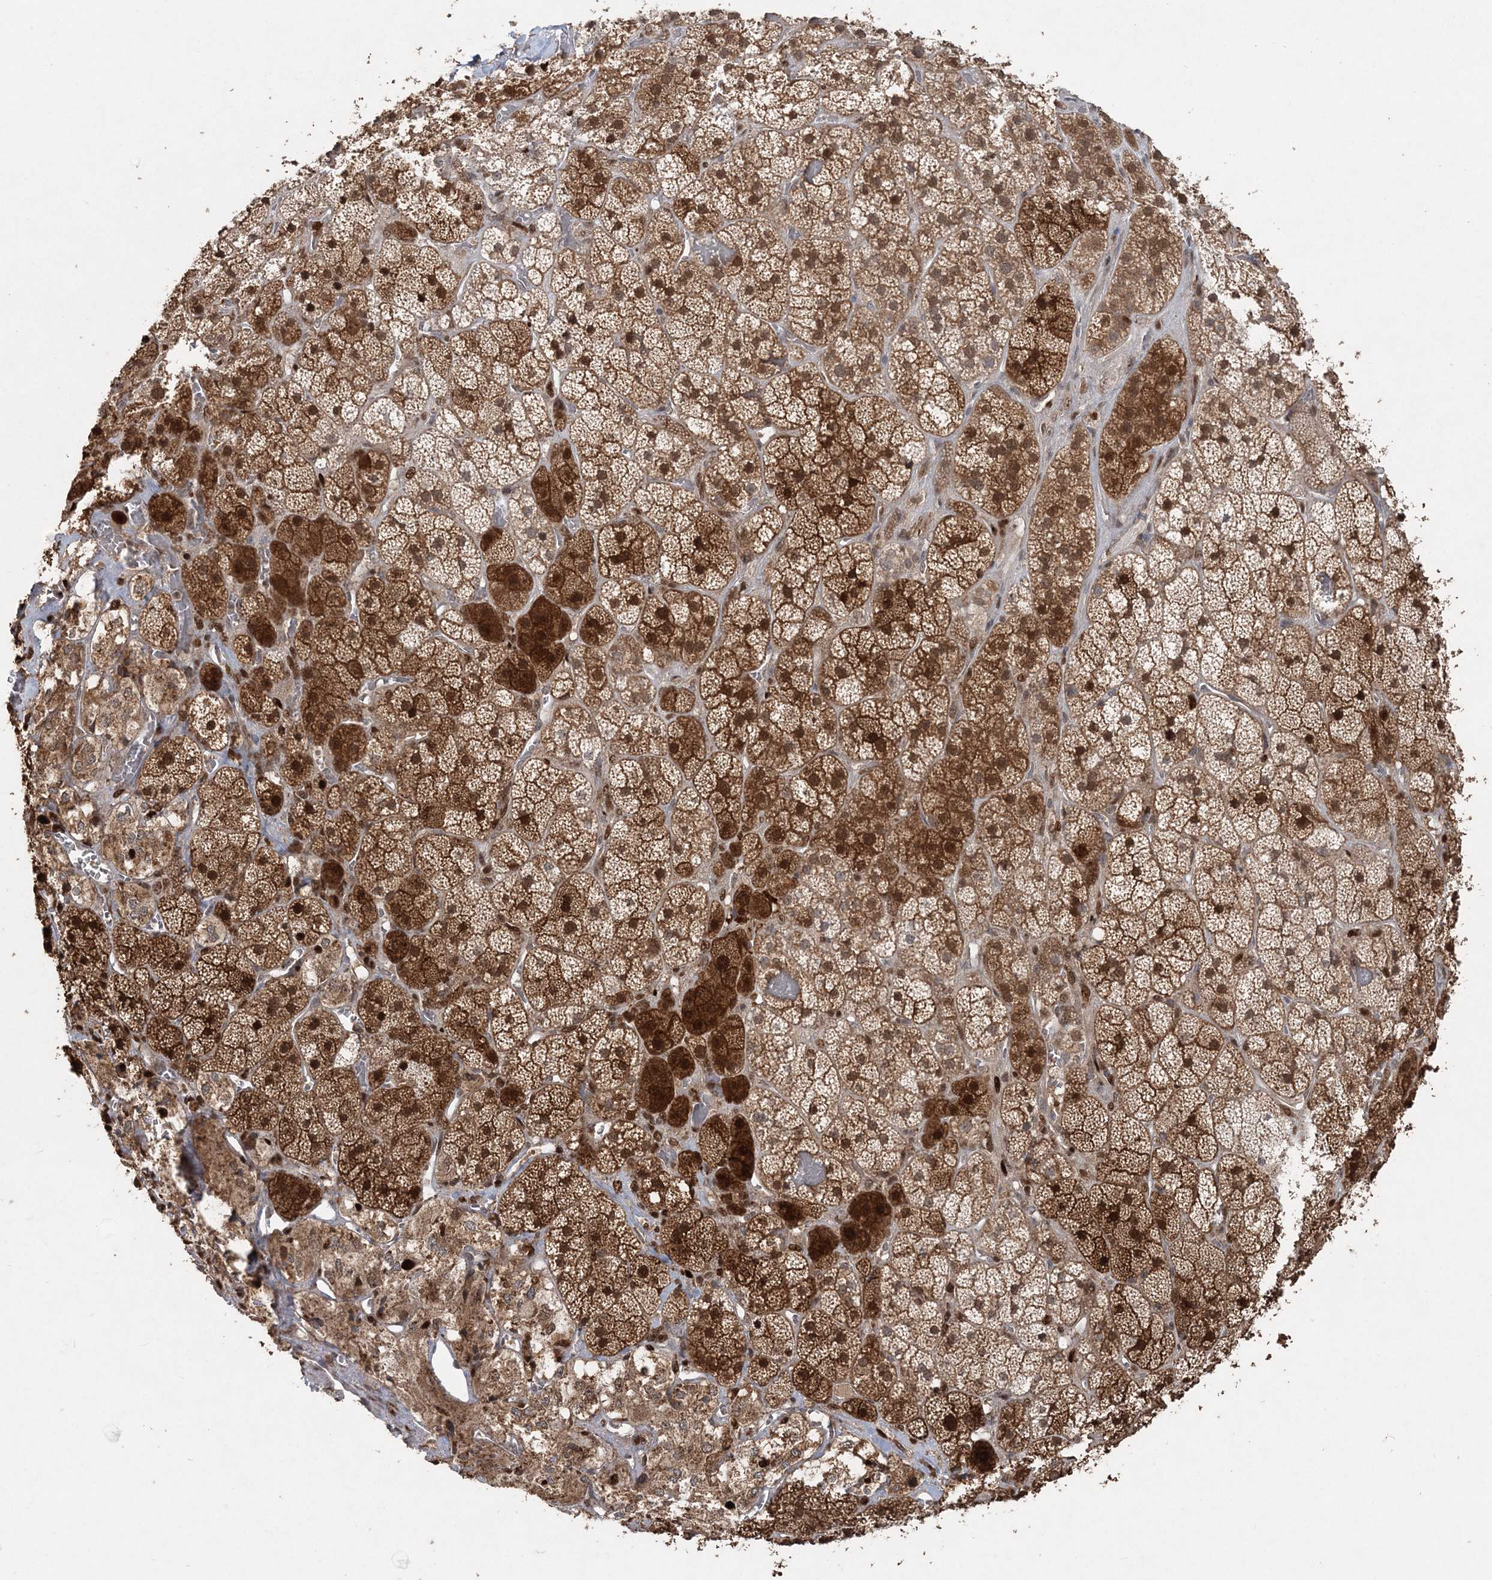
{"staining": {"intensity": "strong", "quantity": ">75%", "location": "cytoplasmic/membranous,nuclear"}, "tissue": "adrenal gland", "cell_type": "Glandular cells", "image_type": "normal", "snomed": [{"axis": "morphology", "description": "Normal tissue, NOS"}, {"axis": "topography", "description": "Adrenal gland"}], "caption": "Immunohistochemistry (IHC) micrograph of normal adrenal gland: human adrenal gland stained using immunohistochemistry shows high levels of strong protein expression localized specifically in the cytoplasmic/membranous,nuclear of glandular cells, appearing as a cytoplasmic/membranous,nuclear brown color.", "gene": "SLU7", "patient": {"sex": "male", "age": 57}}